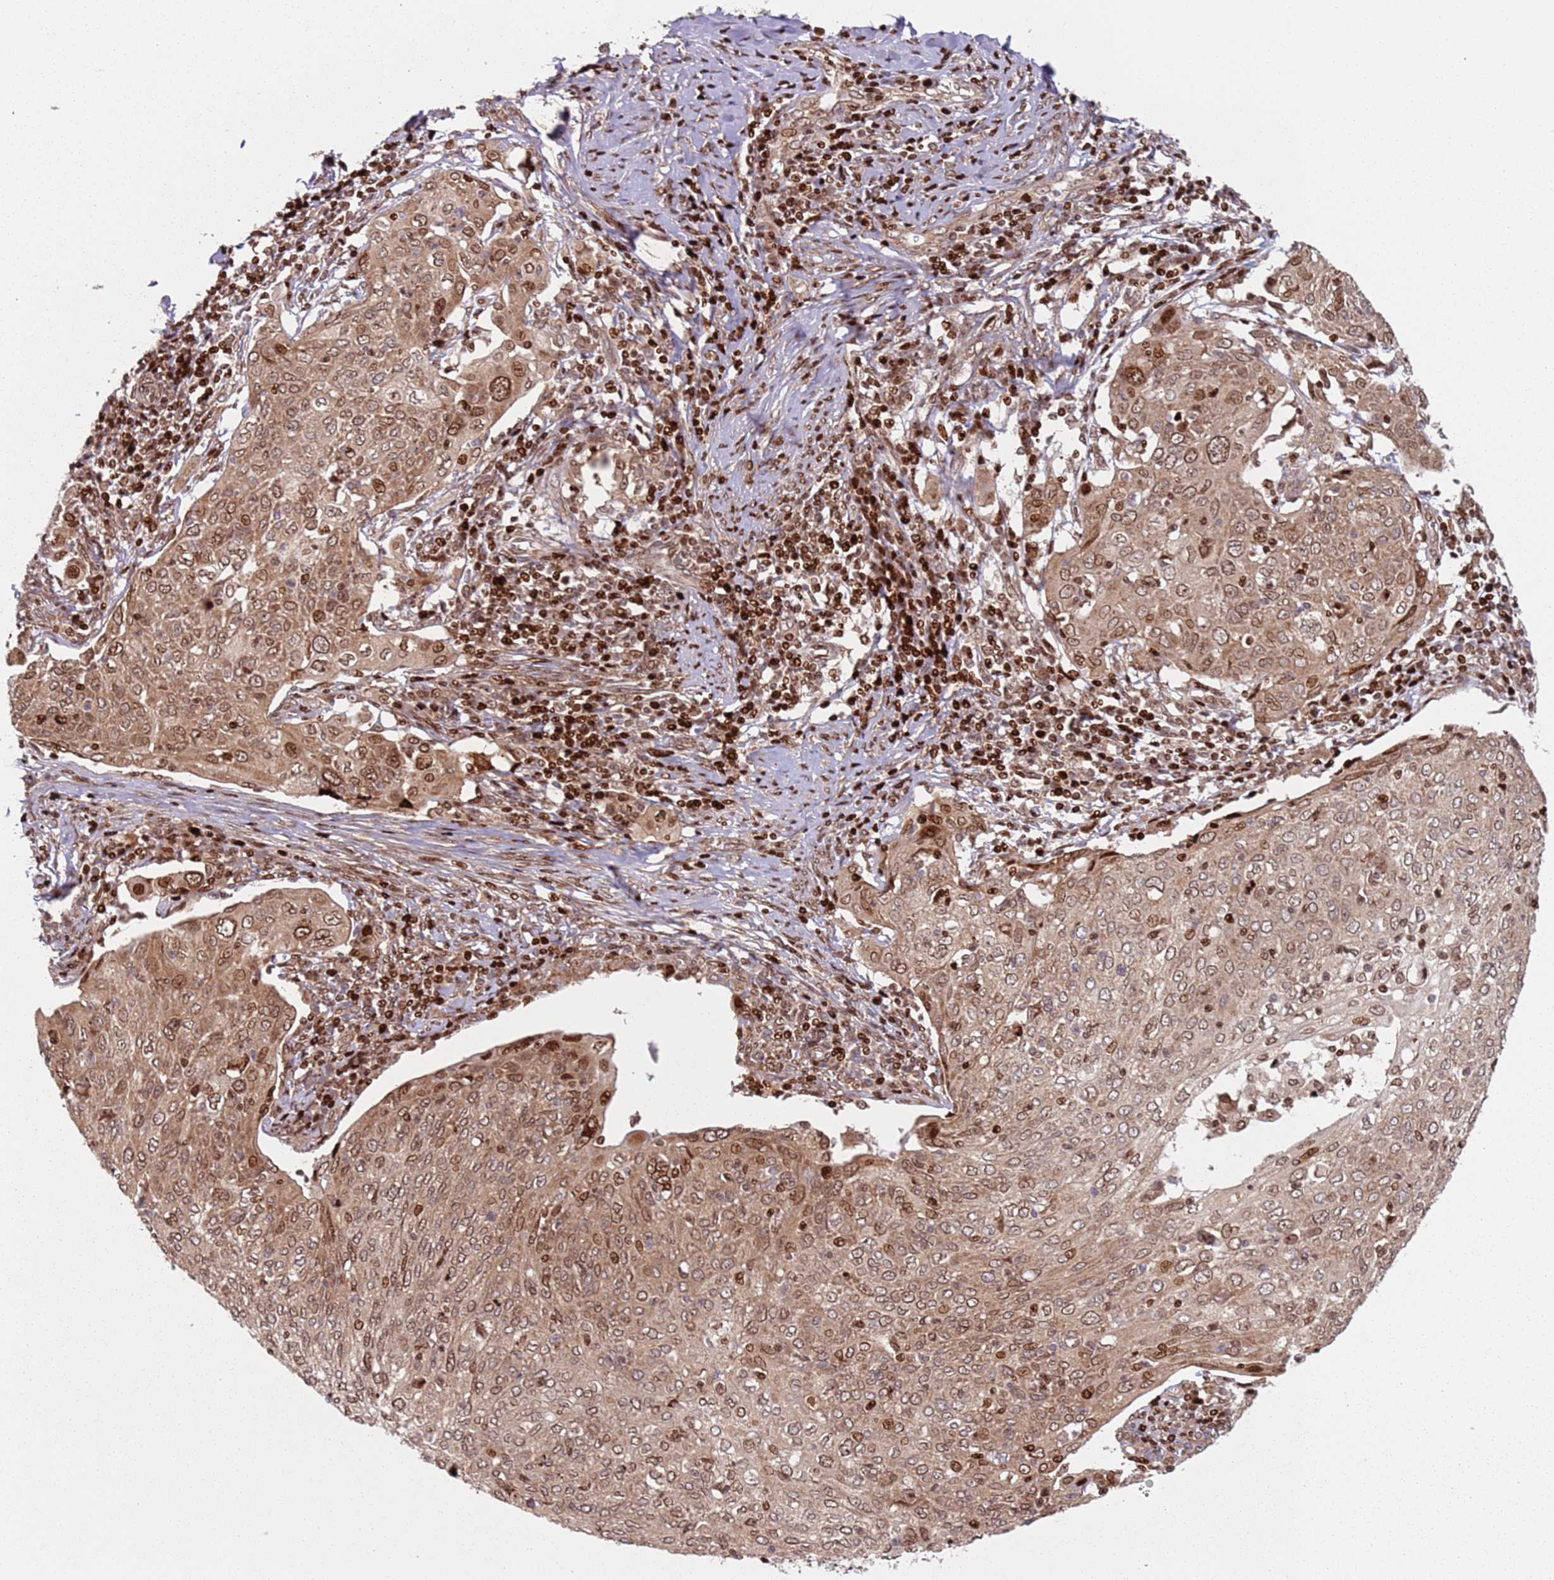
{"staining": {"intensity": "moderate", "quantity": ">75%", "location": "cytoplasmic/membranous,nuclear"}, "tissue": "cervical cancer", "cell_type": "Tumor cells", "image_type": "cancer", "snomed": [{"axis": "morphology", "description": "Squamous cell carcinoma, NOS"}, {"axis": "topography", "description": "Cervix"}], "caption": "Squamous cell carcinoma (cervical) stained with a brown dye shows moderate cytoplasmic/membranous and nuclear positive positivity in about >75% of tumor cells.", "gene": "HNRNPLL", "patient": {"sex": "female", "age": 67}}